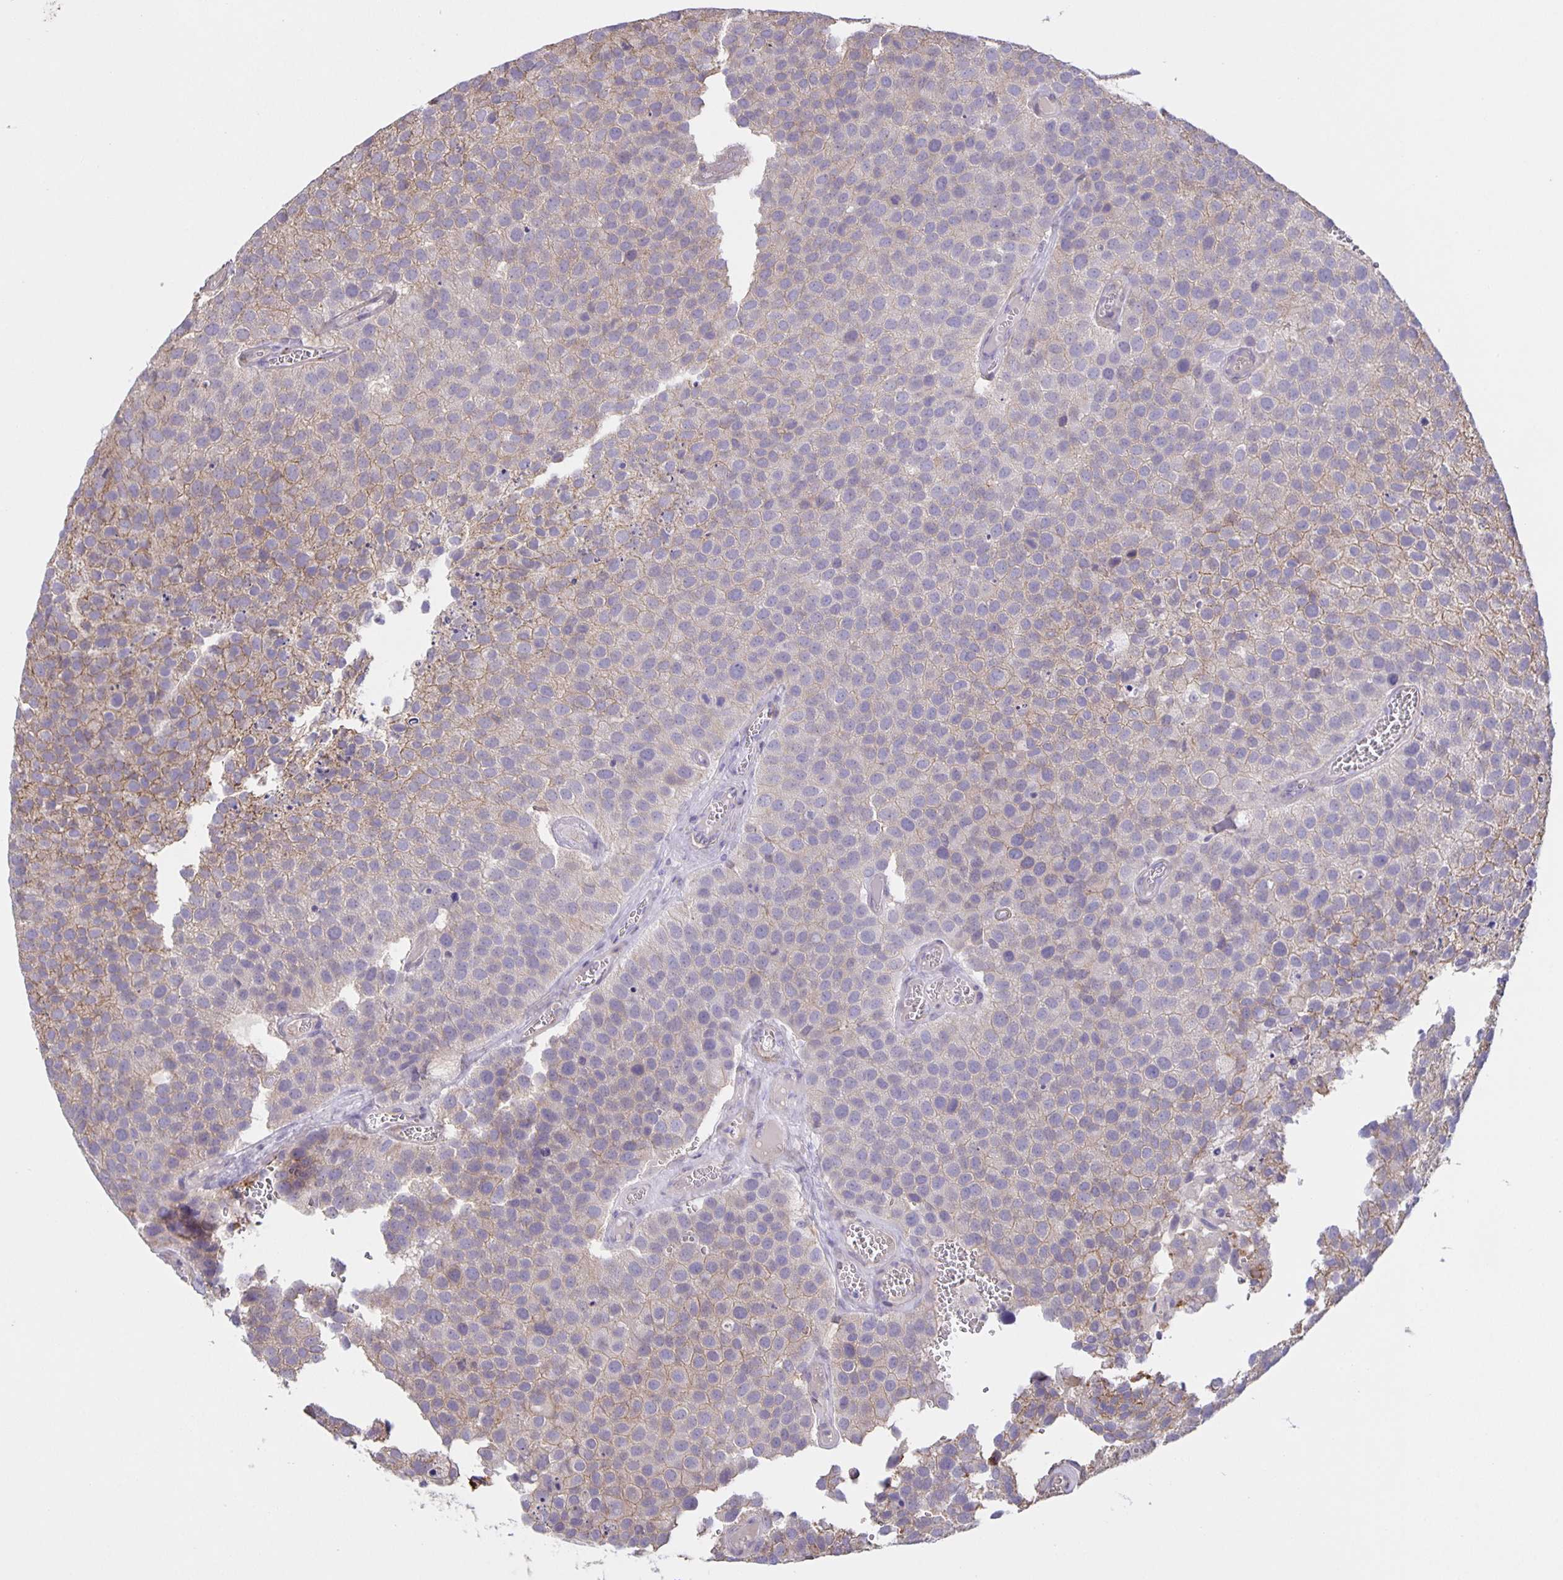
{"staining": {"intensity": "weak", "quantity": "<25%", "location": "cytoplasmic/membranous"}, "tissue": "urothelial cancer", "cell_type": "Tumor cells", "image_type": "cancer", "snomed": [{"axis": "morphology", "description": "Urothelial carcinoma, Low grade"}, {"axis": "topography", "description": "Urinary bladder"}], "caption": "The micrograph shows no staining of tumor cells in urothelial carcinoma (low-grade).", "gene": "SRCIN1", "patient": {"sex": "female", "age": 69}}